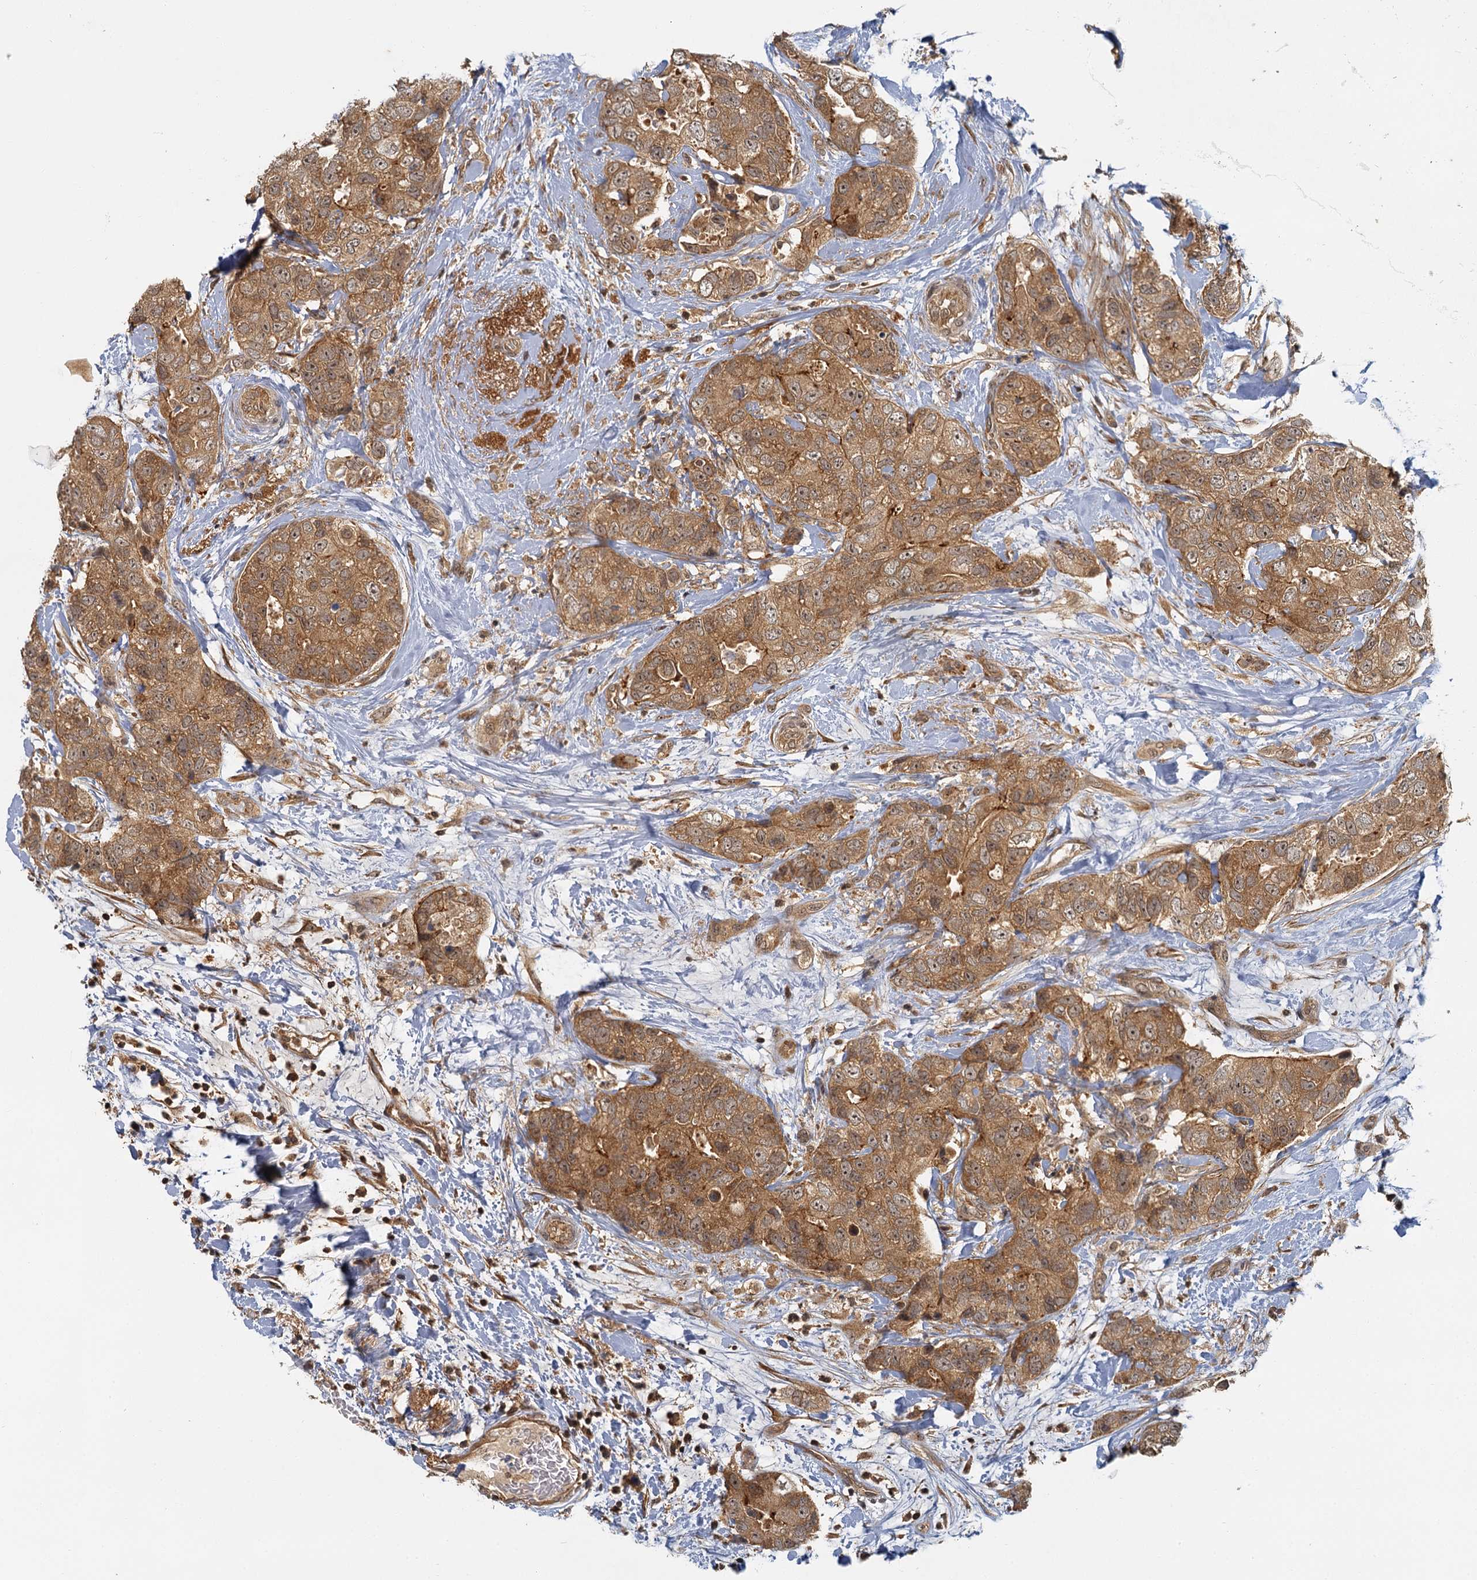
{"staining": {"intensity": "moderate", "quantity": ">75%", "location": "cytoplasmic/membranous,nuclear"}, "tissue": "breast cancer", "cell_type": "Tumor cells", "image_type": "cancer", "snomed": [{"axis": "morphology", "description": "Duct carcinoma"}, {"axis": "topography", "description": "Breast"}], "caption": "Moderate cytoplasmic/membranous and nuclear staining is present in about >75% of tumor cells in breast cancer.", "gene": "ZNF549", "patient": {"sex": "female", "age": 62}}